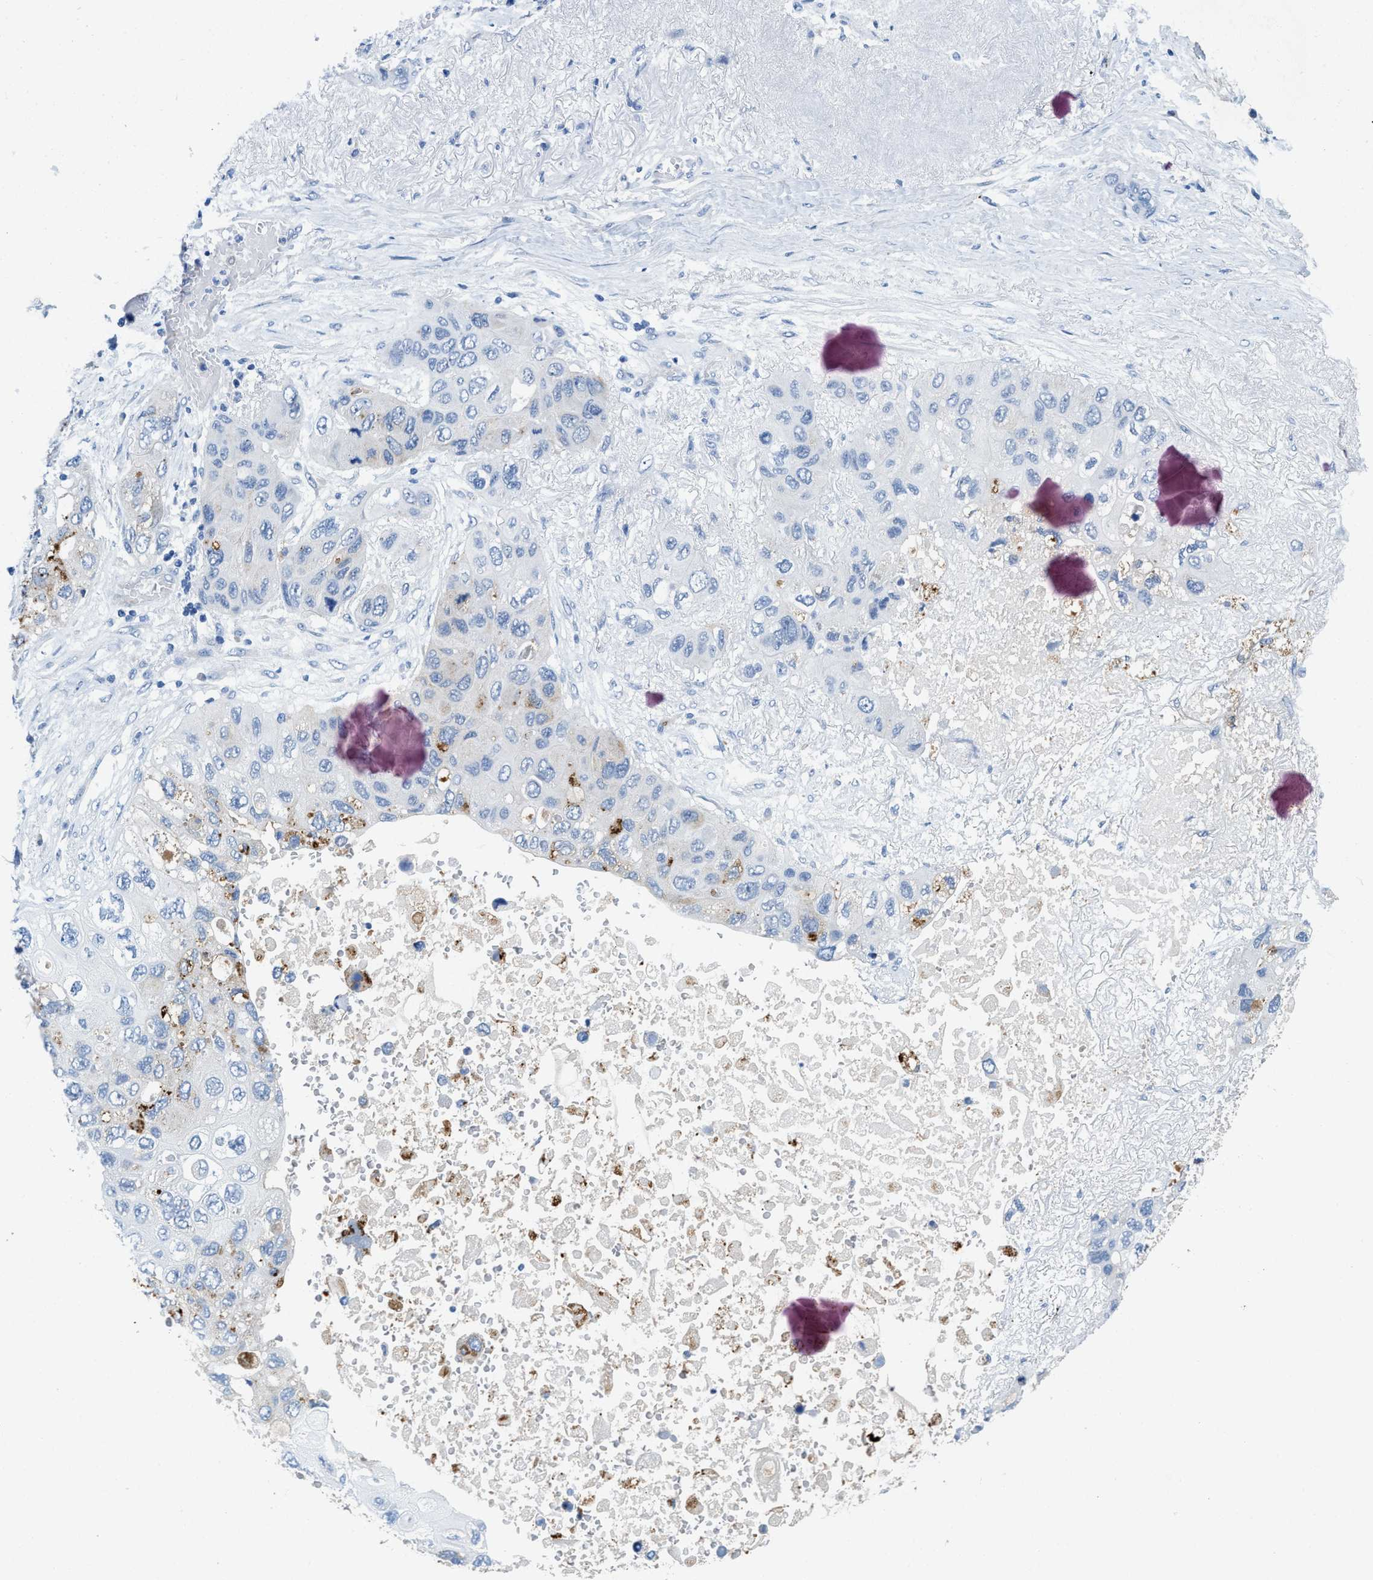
{"staining": {"intensity": "moderate", "quantity": "<25%", "location": "cytoplasmic/membranous"}, "tissue": "lung cancer", "cell_type": "Tumor cells", "image_type": "cancer", "snomed": [{"axis": "morphology", "description": "Squamous cell carcinoma, NOS"}, {"axis": "topography", "description": "Lung"}], "caption": "Protein expression analysis of human lung cancer (squamous cell carcinoma) reveals moderate cytoplasmic/membranous staining in approximately <25% of tumor cells. (brown staining indicates protein expression, while blue staining denotes nuclei).", "gene": "TSPAN3", "patient": {"sex": "female", "age": 73}}